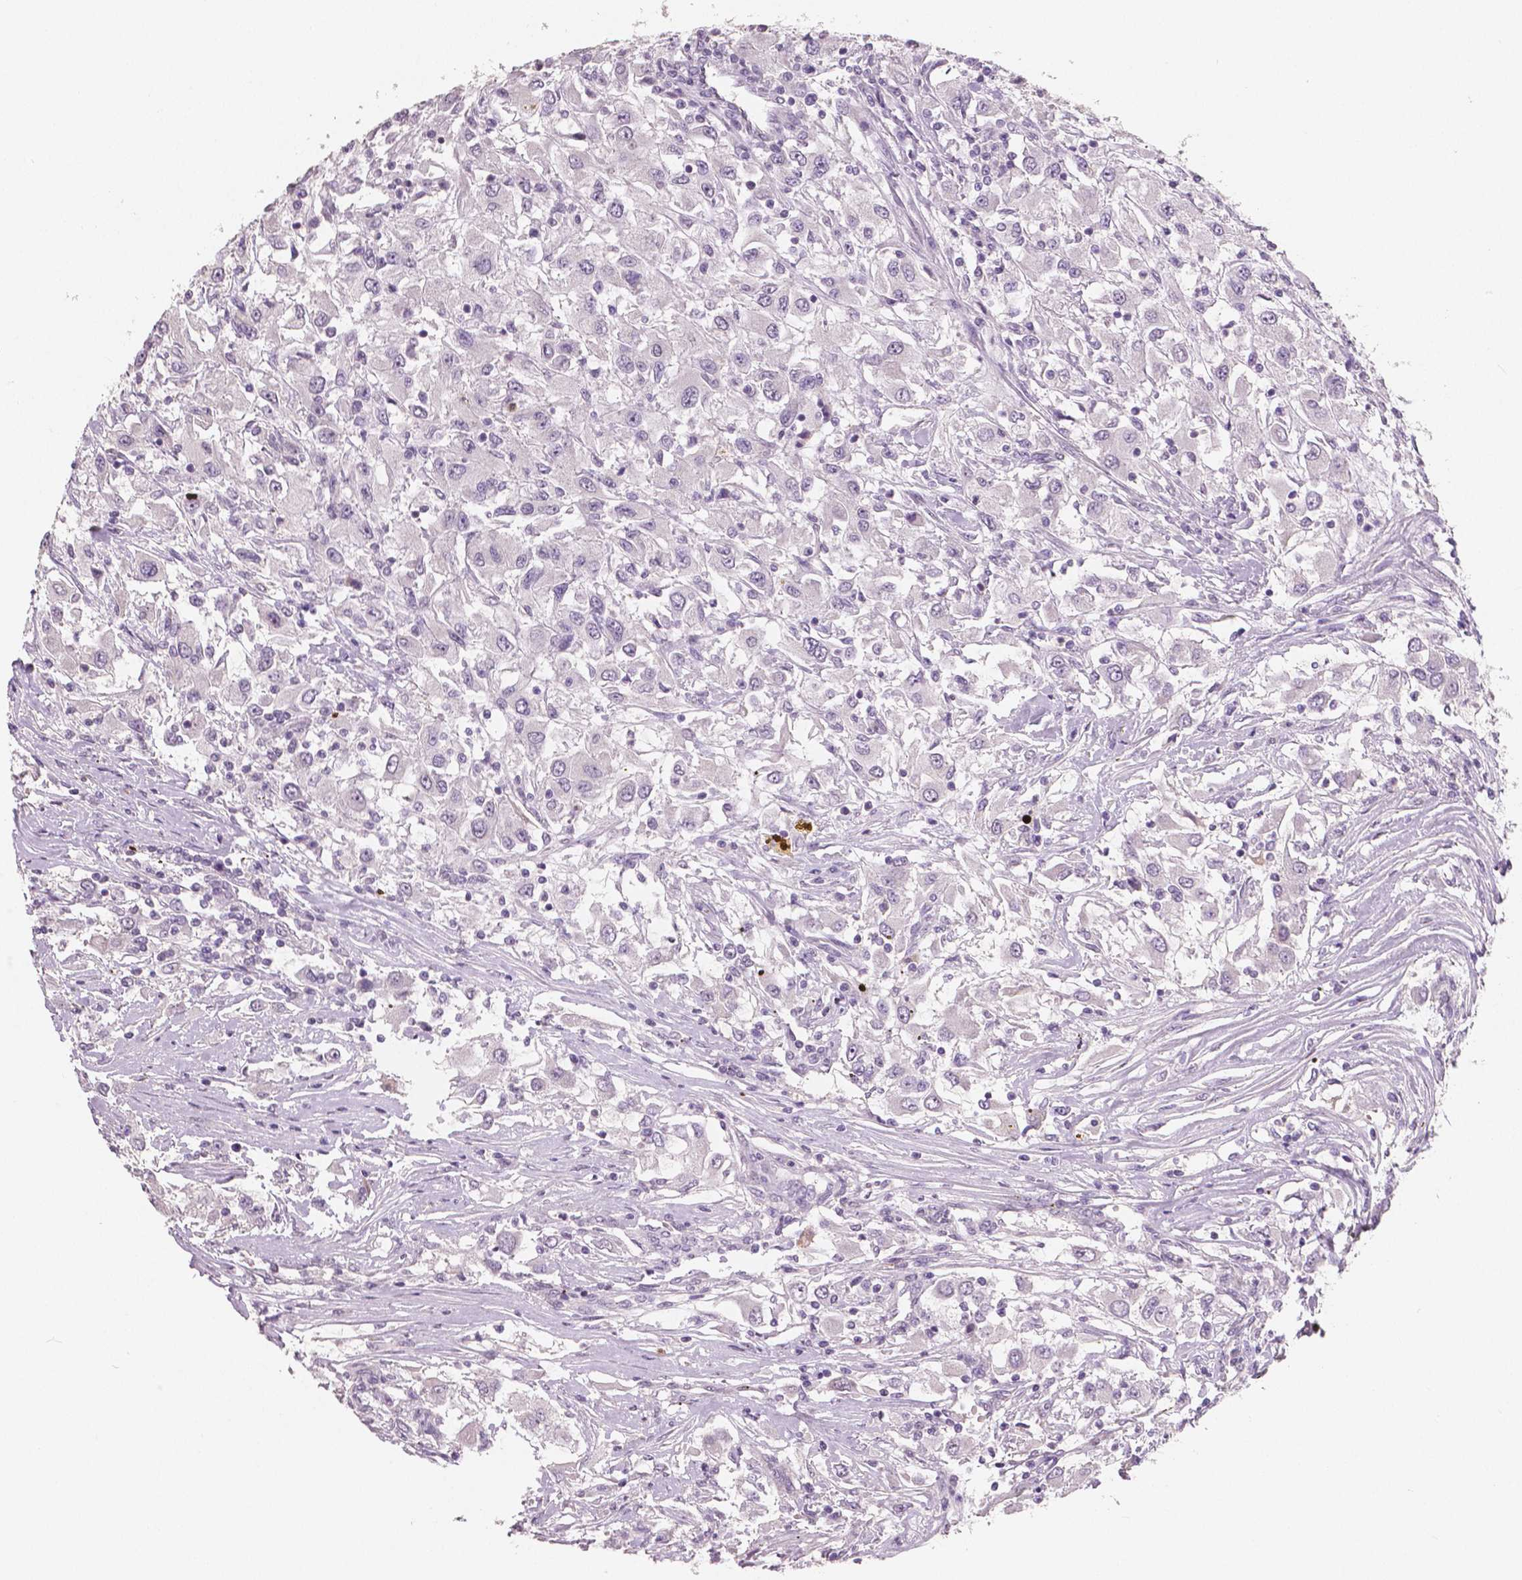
{"staining": {"intensity": "negative", "quantity": "none", "location": "none"}, "tissue": "renal cancer", "cell_type": "Tumor cells", "image_type": "cancer", "snomed": [{"axis": "morphology", "description": "Adenocarcinoma, NOS"}, {"axis": "topography", "description": "Kidney"}], "caption": "IHC of human renal cancer reveals no positivity in tumor cells.", "gene": "APOA4", "patient": {"sex": "female", "age": 67}}